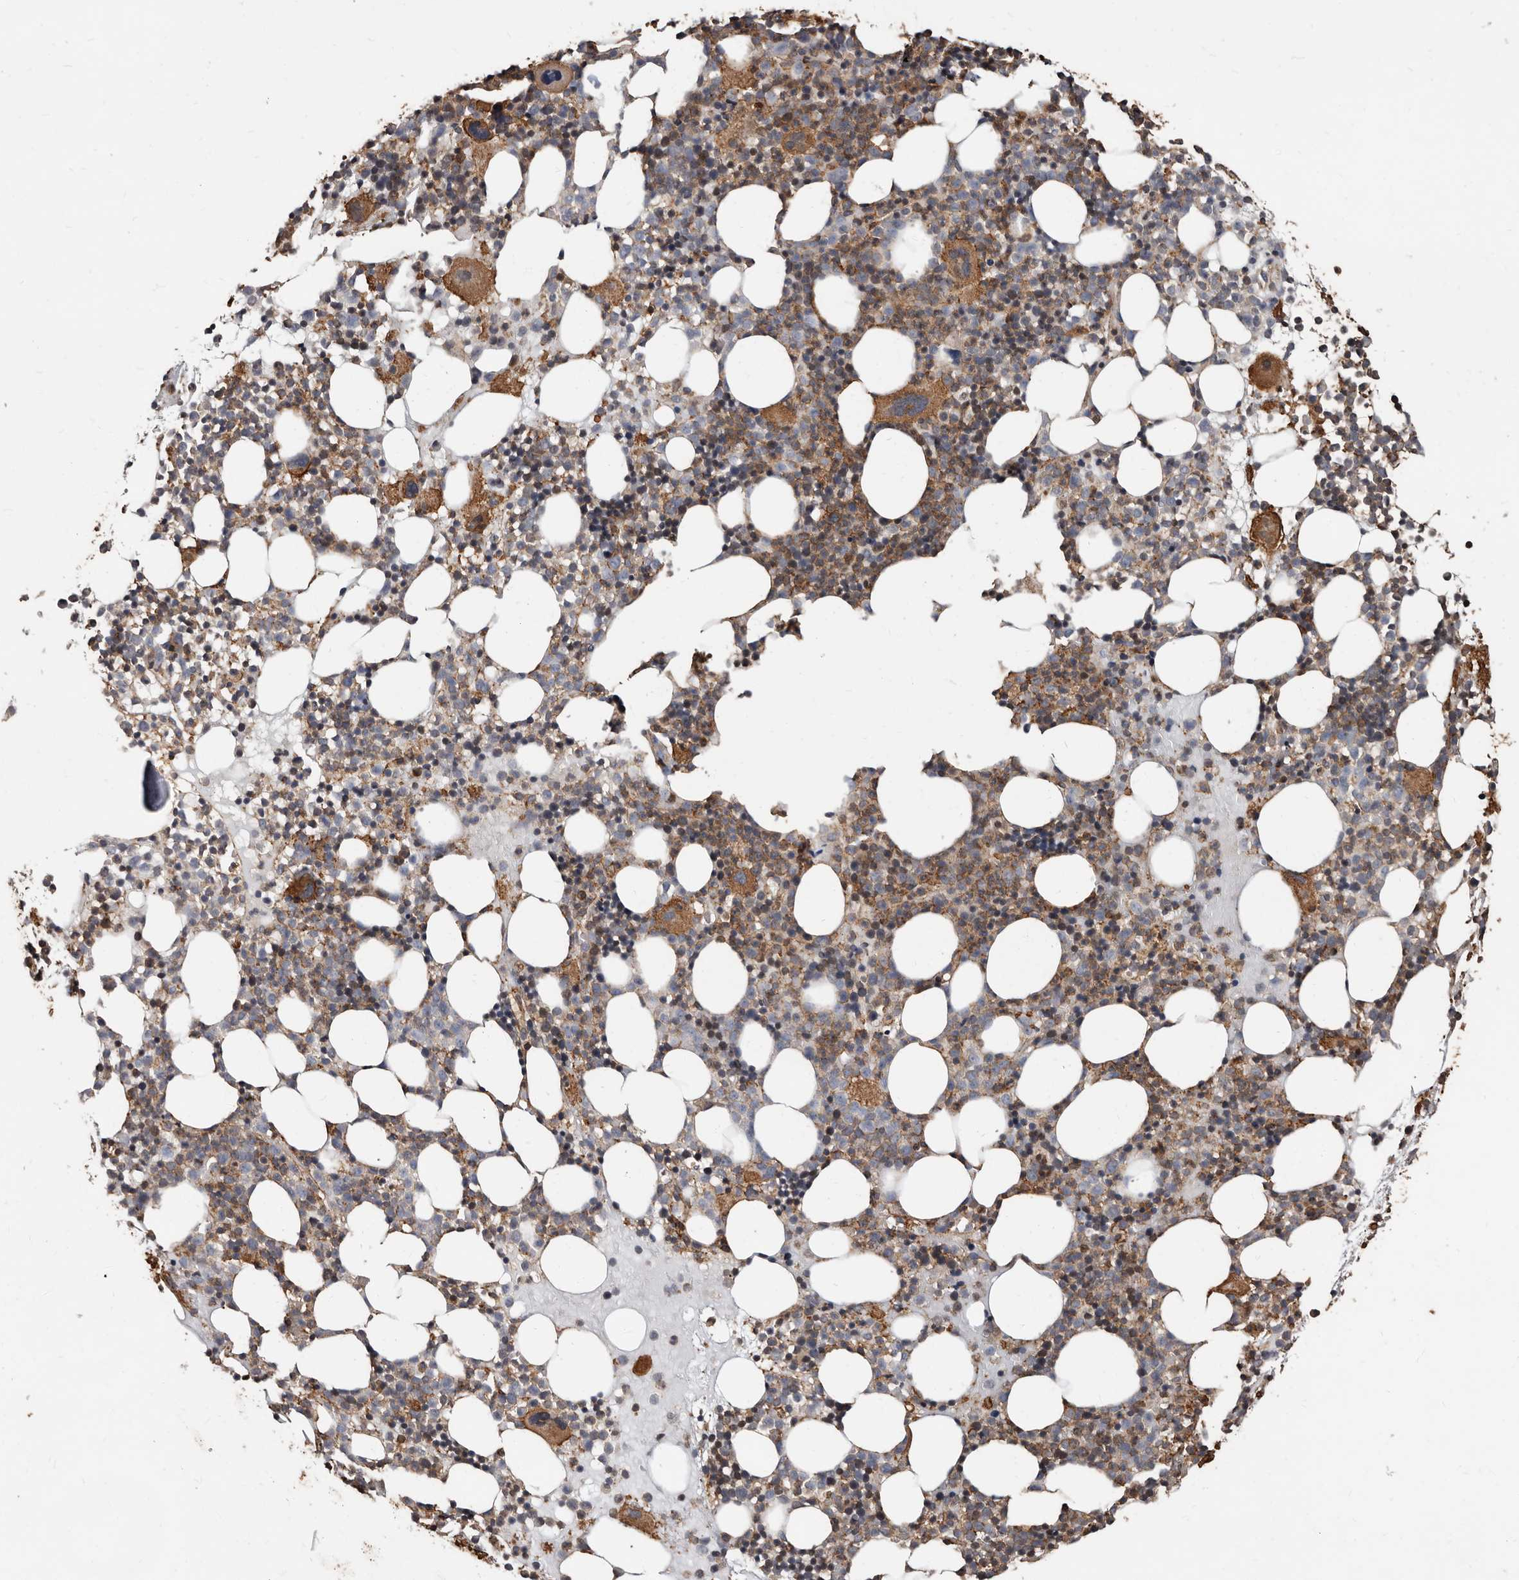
{"staining": {"intensity": "moderate", "quantity": "25%-75%", "location": "cytoplasmic/membranous"}, "tissue": "bone marrow", "cell_type": "Hematopoietic cells", "image_type": "normal", "snomed": [{"axis": "morphology", "description": "Normal tissue, NOS"}, {"axis": "topography", "description": "Bone marrow"}], "caption": "This image shows benign bone marrow stained with immunohistochemistry (IHC) to label a protein in brown. The cytoplasmic/membranous of hematopoietic cells show moderate positivity for the protein. Nuclei are counter-stained blue.", "gene": "GSK3A", "patient": {"sex": "female", "age": 57}}